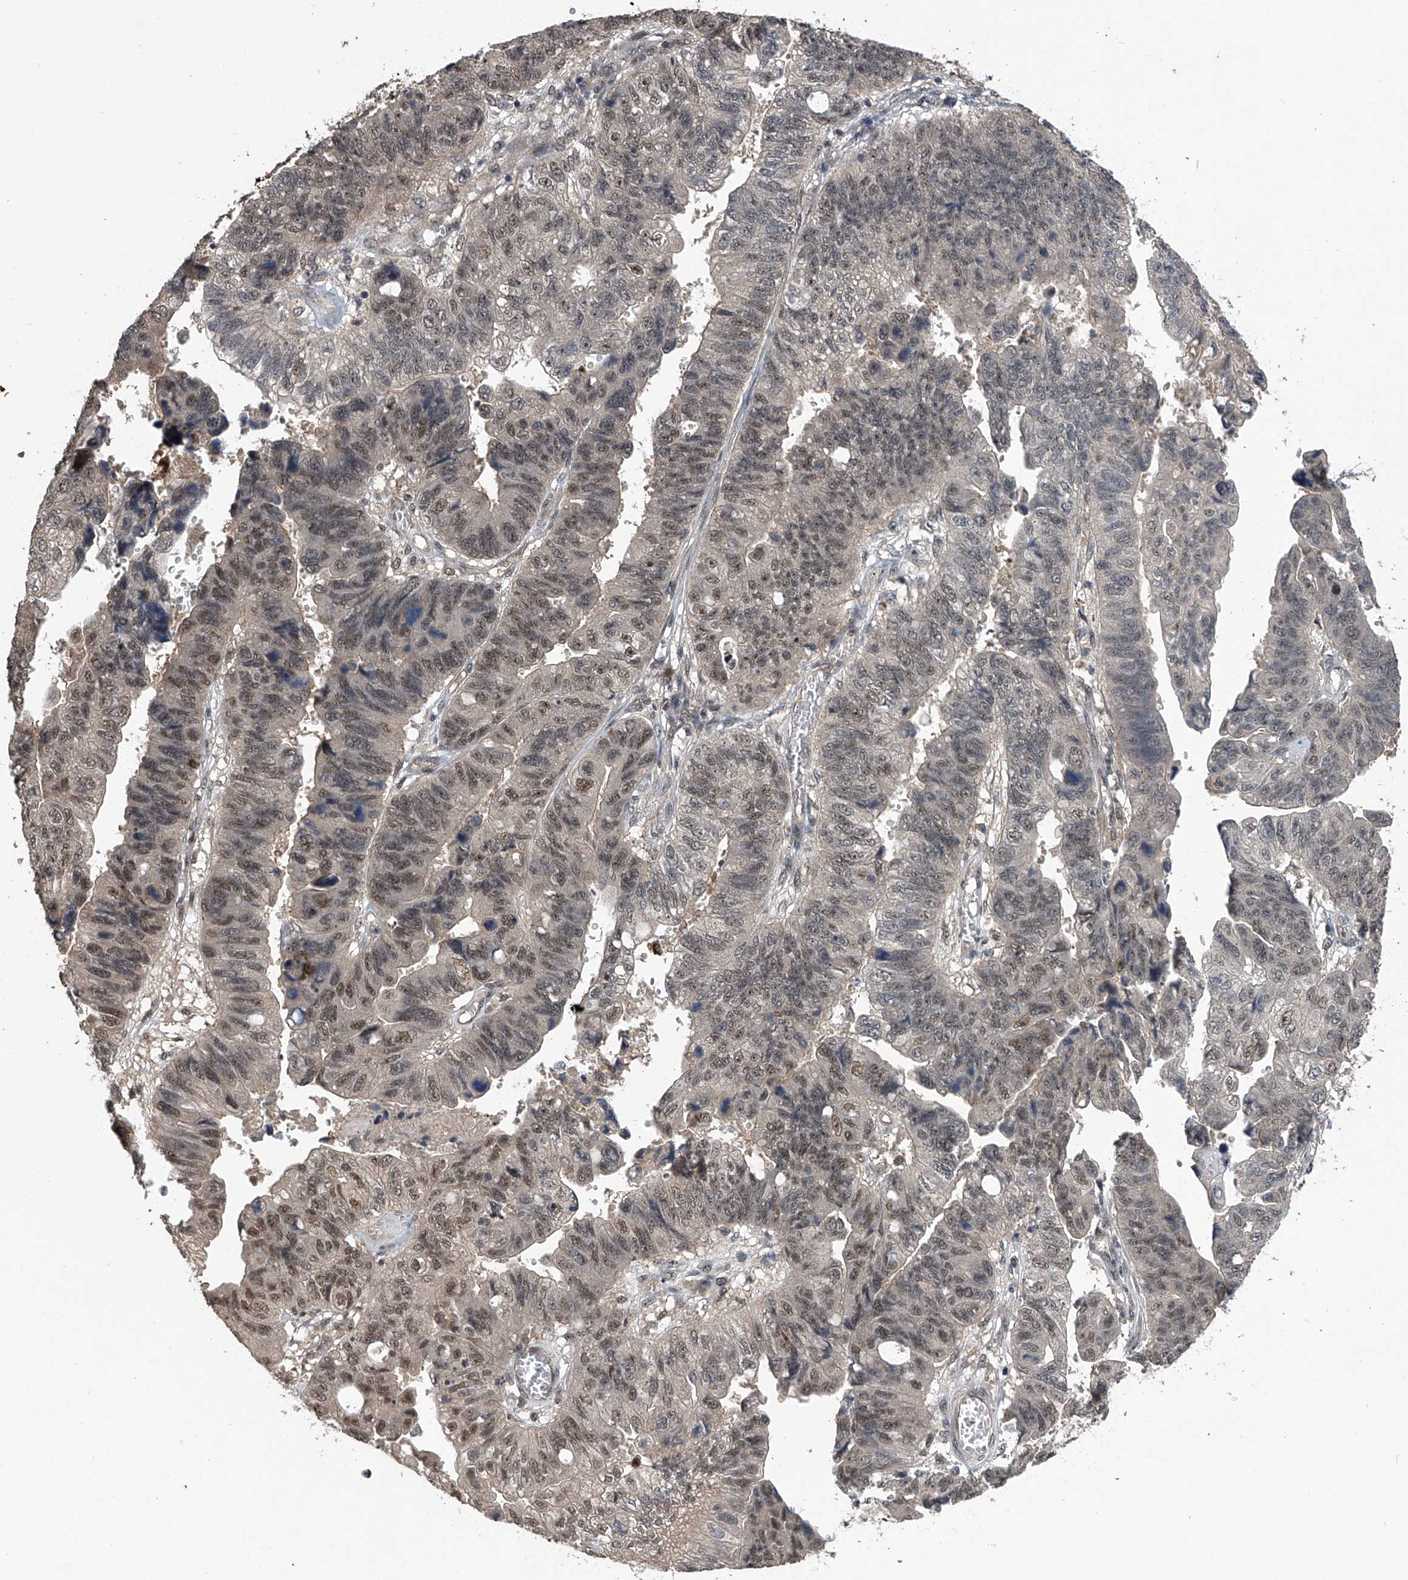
{"staining": {"intensity": "weak", "quantity": "<25%", "location": "cytoplasmic/membranous"}, "tissue": "stomach cancer", "cell_type": "Tumor cells", "image_type": "cancer", "snomed": [{"axis": "morphology", "description": "Adenocarcinoma, NOS"}, {"axis": "topography", "description": "Stomach"}], "caption": "DAB (3,3'-diaminobenzidine) immunohistochemical staining of stomach adenocarcinoma exhibits no significant expression in tumor cells.", "gene": "SLC12A8", "patient": {"sex": "male", "age": 59}}